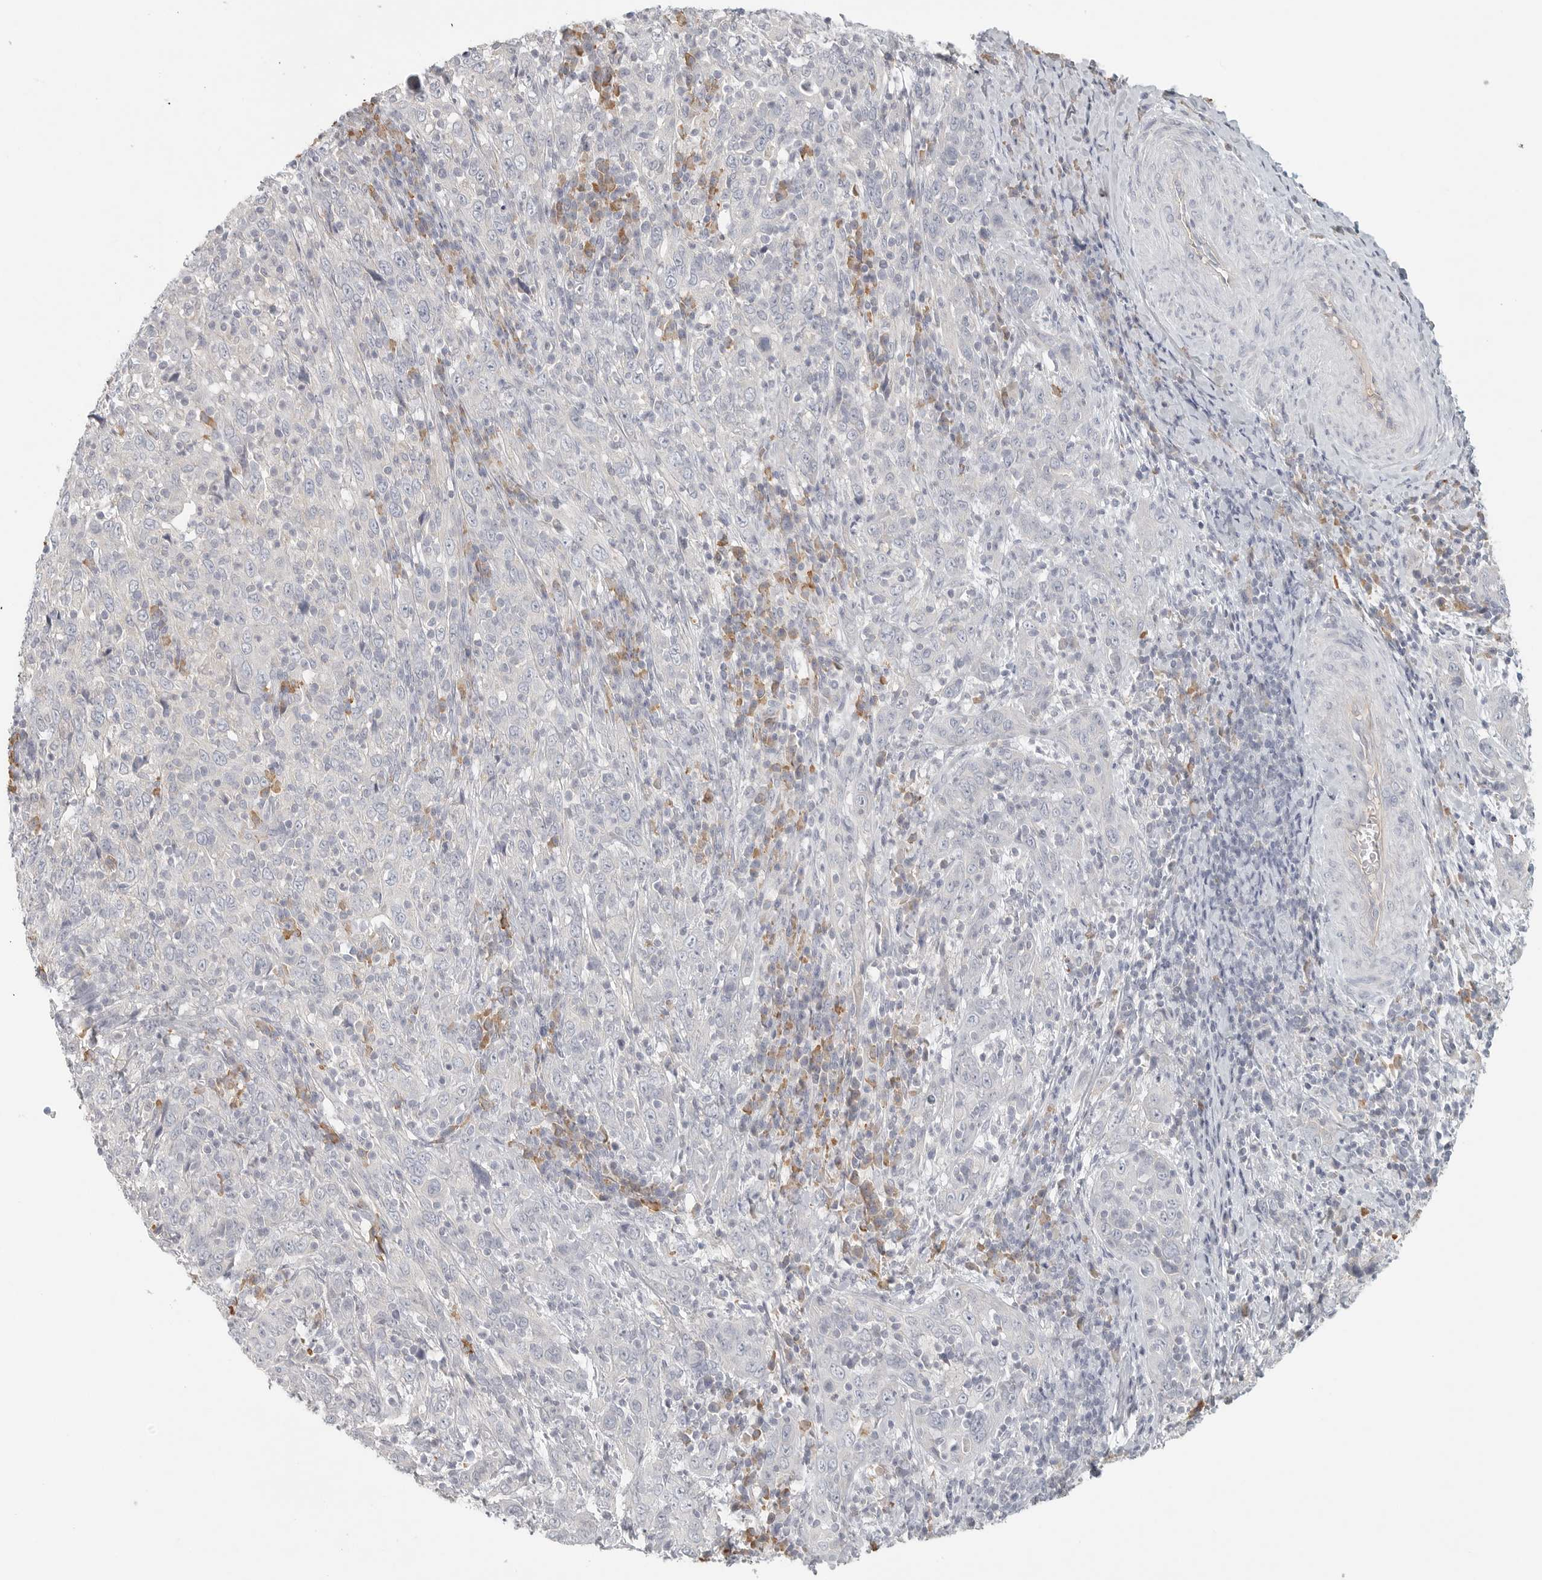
{"staining": {"intensity": "negative", "quantity": "none", "location": "none"}, "tissue": "cervical cancer", "cell_type": "Tumor cells", "image_type": "cancer", "snomed": [{"axis": "morphology", "description": "Squamous cell carcinoma, NOS"}, {"axis": "topography", "description": "Cervix"}], "caption": "High power microscopy histopathology image of an IHC photomicrograph of cervical cancer, revealing no significant expression in tumor cells.", "gene": "SLC25A36", "patient": {"sex": "female", "age": 46}}